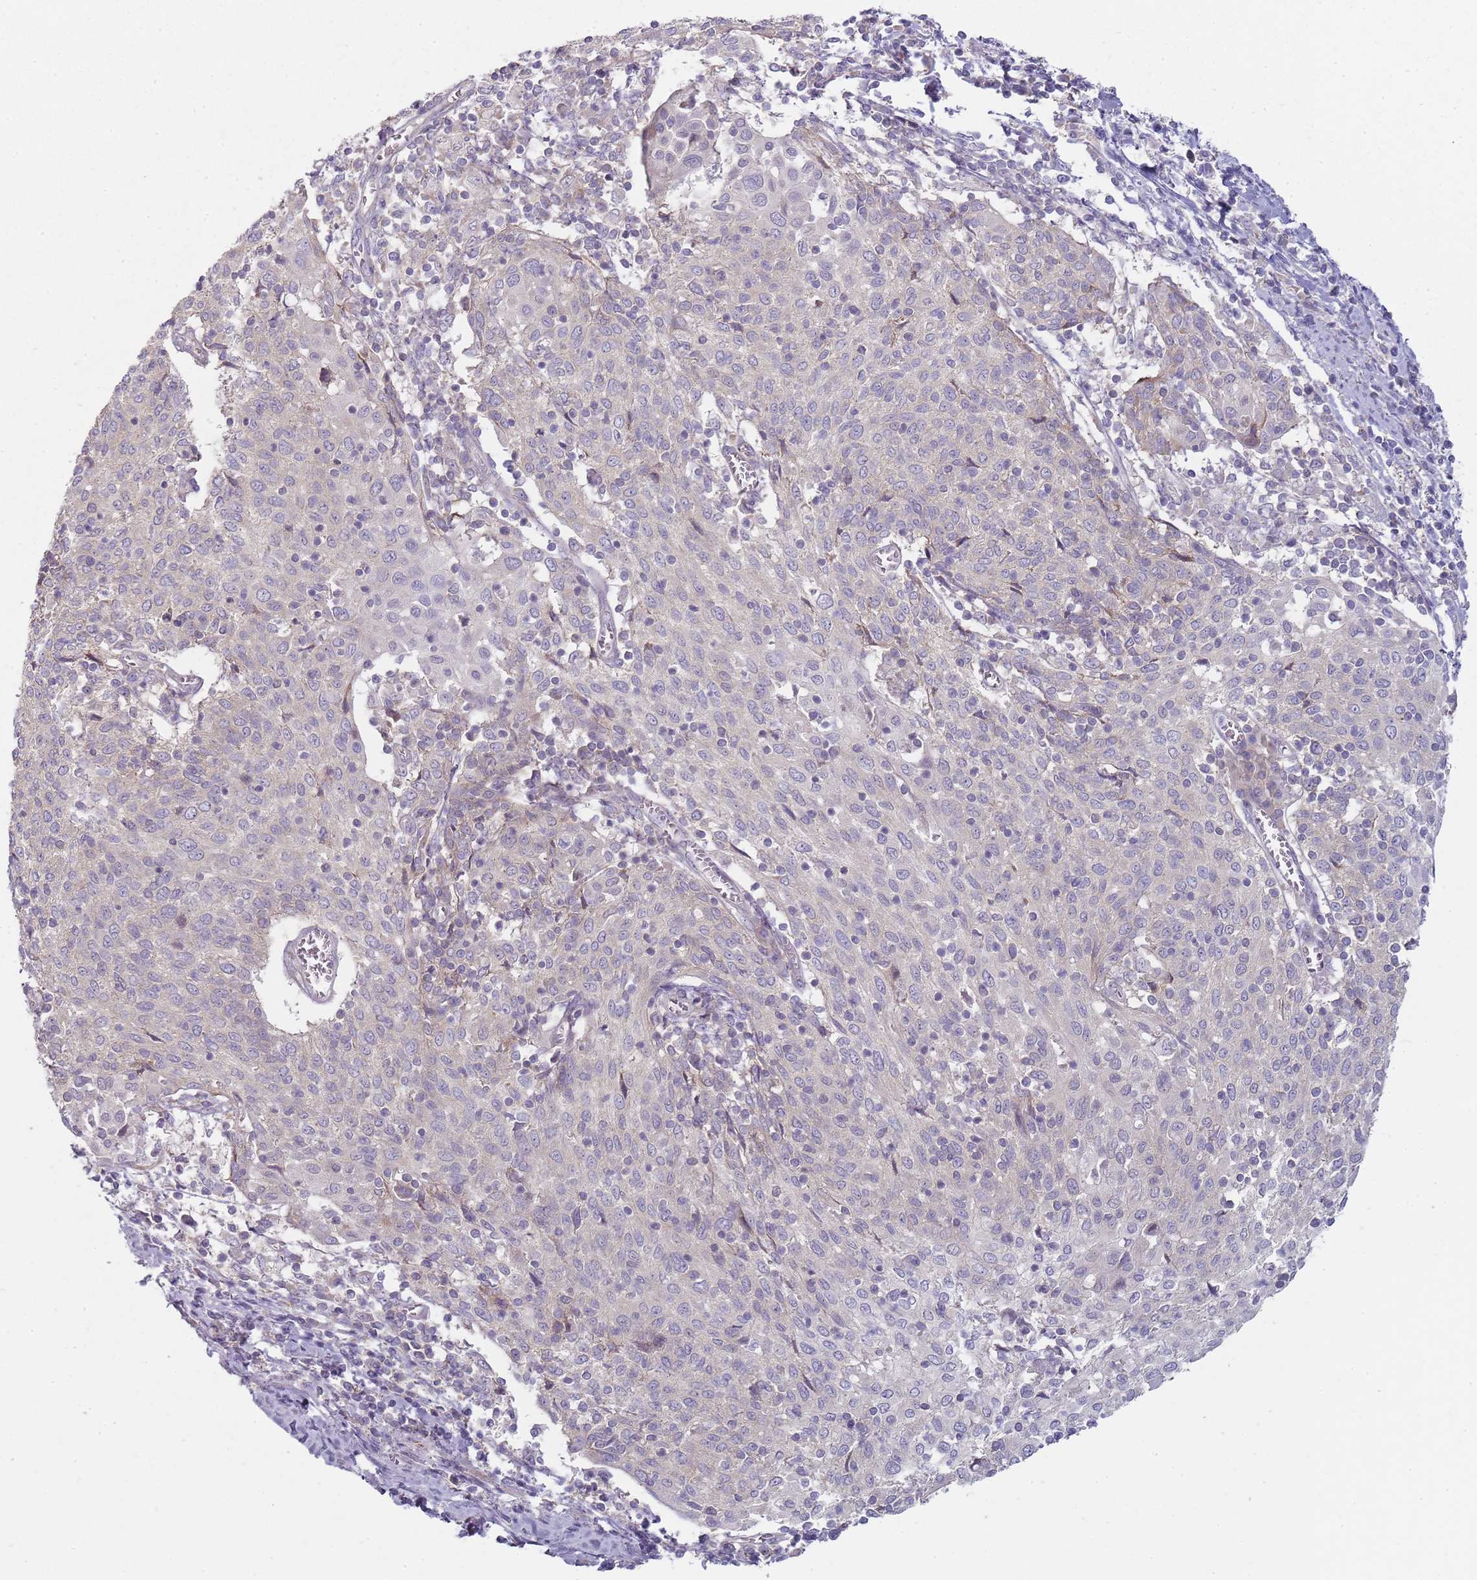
{"staining": {"intensity": "negative", "quantity": "none", "location": "none"}, "tissue": "cervical cancer", "cell_type": "Tumor cells", "image_type": "cancer", "snomed": [{"axis": "morphology", "description": "Squamous cell carcinoma, NOS"}, {"axis": "topography", "description": "Cervix"}], "caption": "The IHC micrograph has no significant staining in tumor cells of cervical cancer (squamous cell carcinoma) tissue. Nuclei are stained in blue.", "gene": "SLC26A6", "patient": {"sex": "female", "age": 52}}